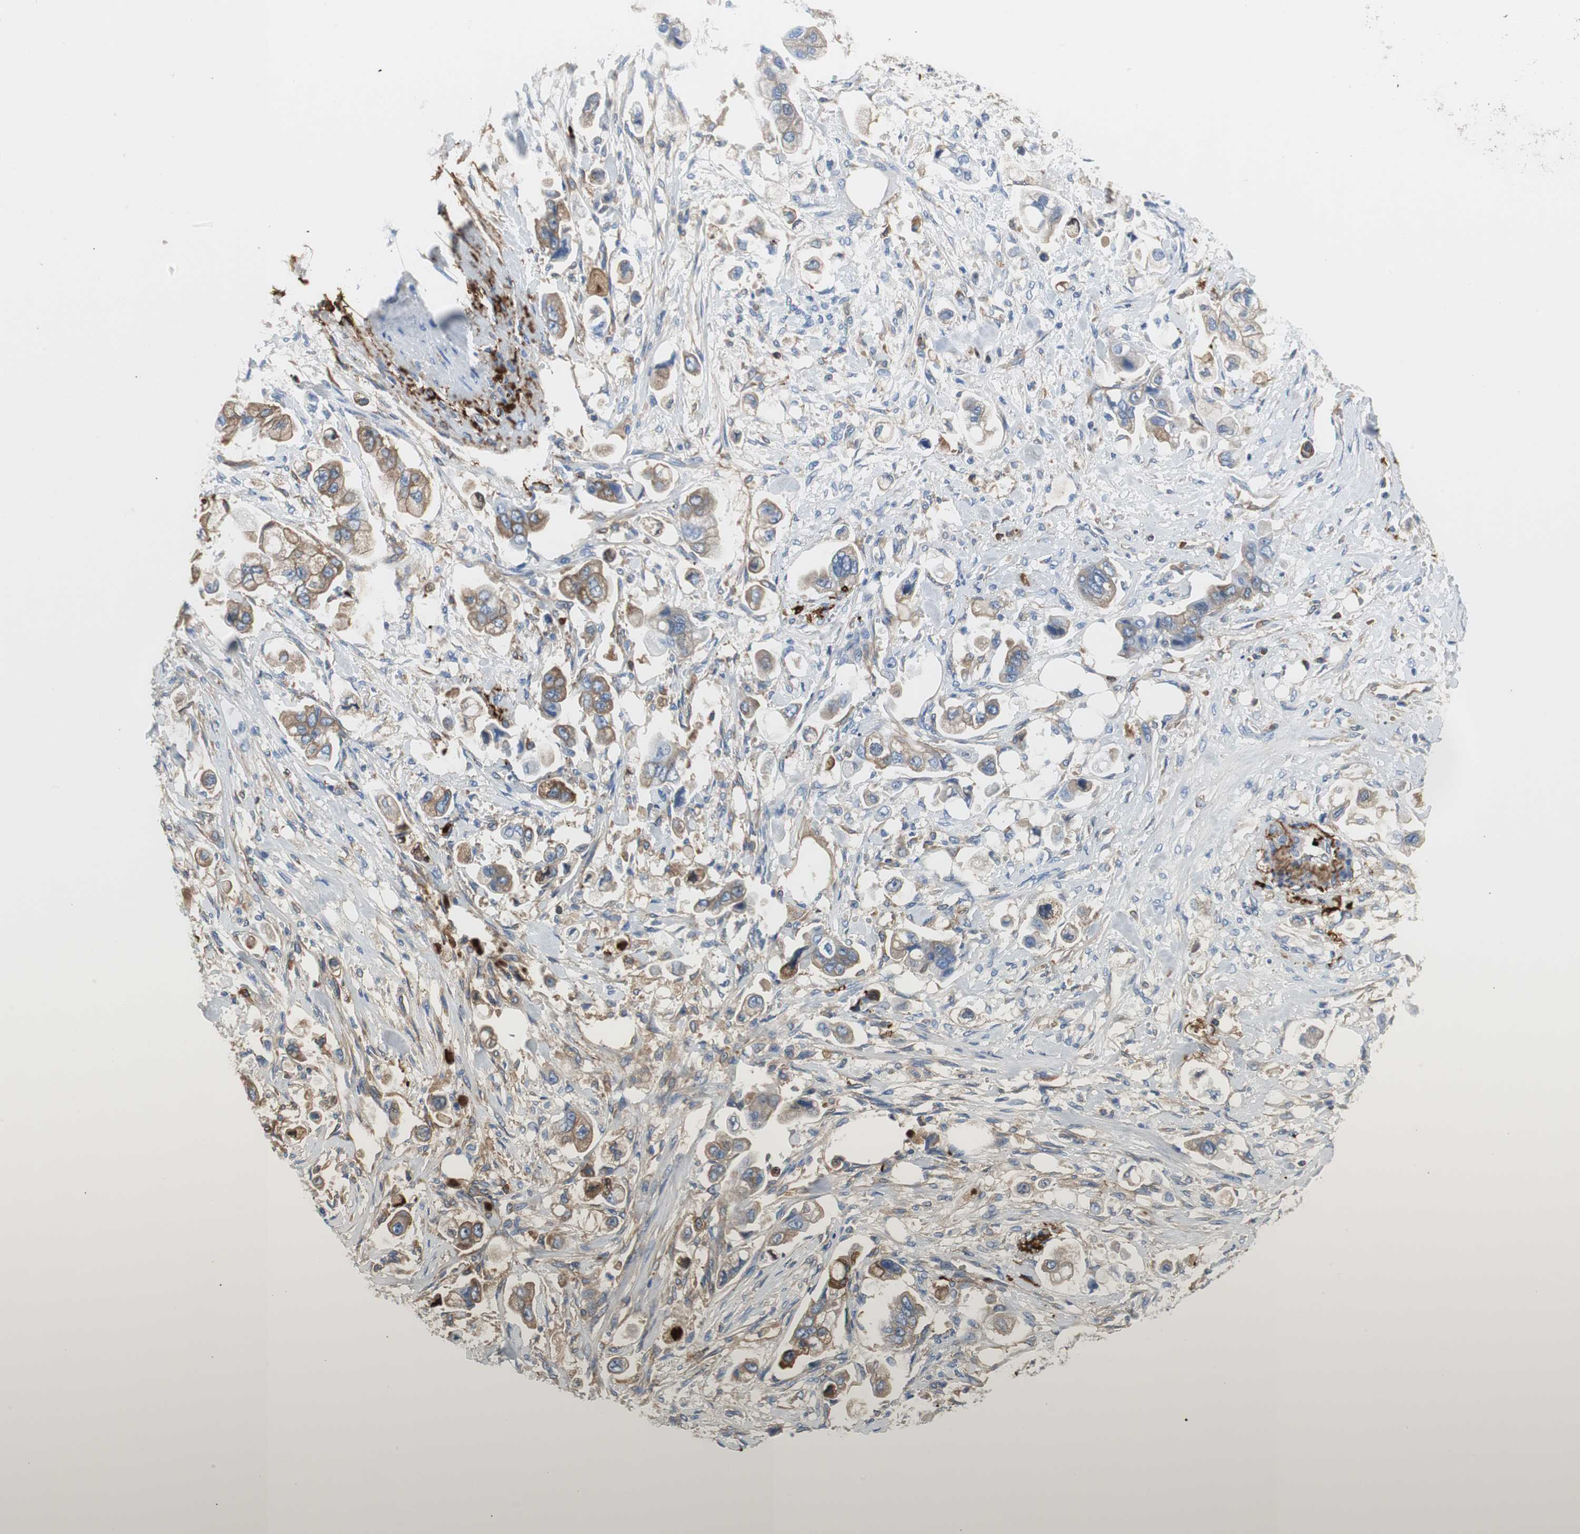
{"staining": {"intensity": "moderate", "quantity": ">75%", "location": "cytoplasmic/membranous"}, "tissue": "stomach cancer", "cell_type": "Tumor cells", "image_type": "cancer", "snomed": [{"axis": "morphology", "description": "Adenocarcinoma, NOS"}, {"axis": "topography", "description": "Stomach"}], "caption": "Protein staining by immunohistochemistry (IHC) shows moderate cytoplasmic/membranous positivity in approximately >75% of tumor cells in adenocarcinoma (stomach).", "gene": "APCS", "patient": {"sex": "male", "age": 62}}